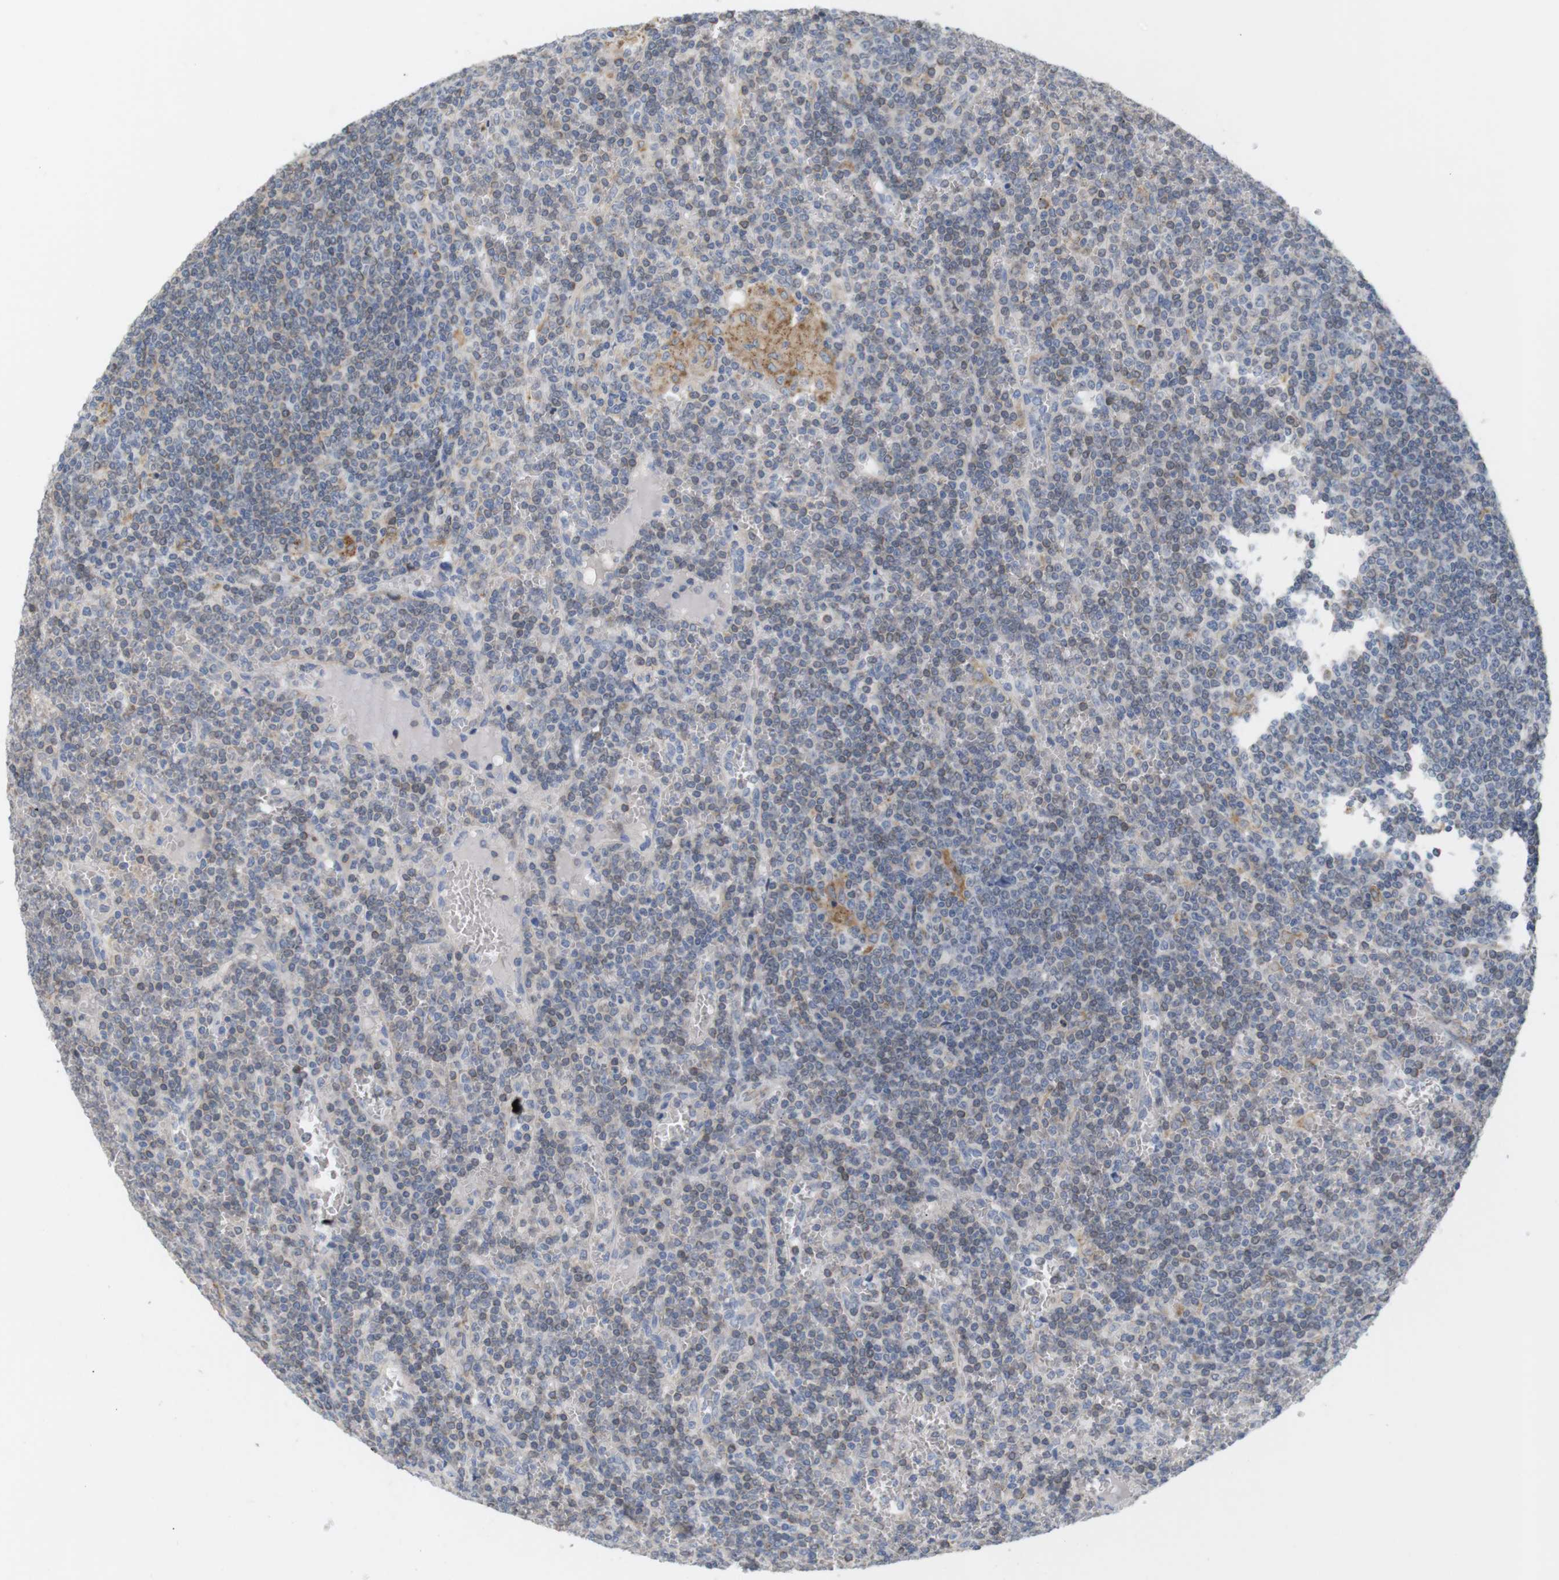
{"staining": {"intensity": "weak", "quantity": "<25%", "location": "cytoplasmic/membranous"}, "tissue": "lymphoma", "cell_type": "Tumor cells", "image_type": "cancer", "snomed": [{"axis": "morphology", "description": "Malignant lymphoma, non-Hodgkin's type, Low grade"}, {"axis": "topography", "description": "Spleen"}], "caption": "Histopathology image shows no protein expression in tumor cells of malignant lymphoma, non-Hodgkin's type (low-grade) tissue.", "gene": "ITPR1", "patient": {"sex": "female", "age": 19}}